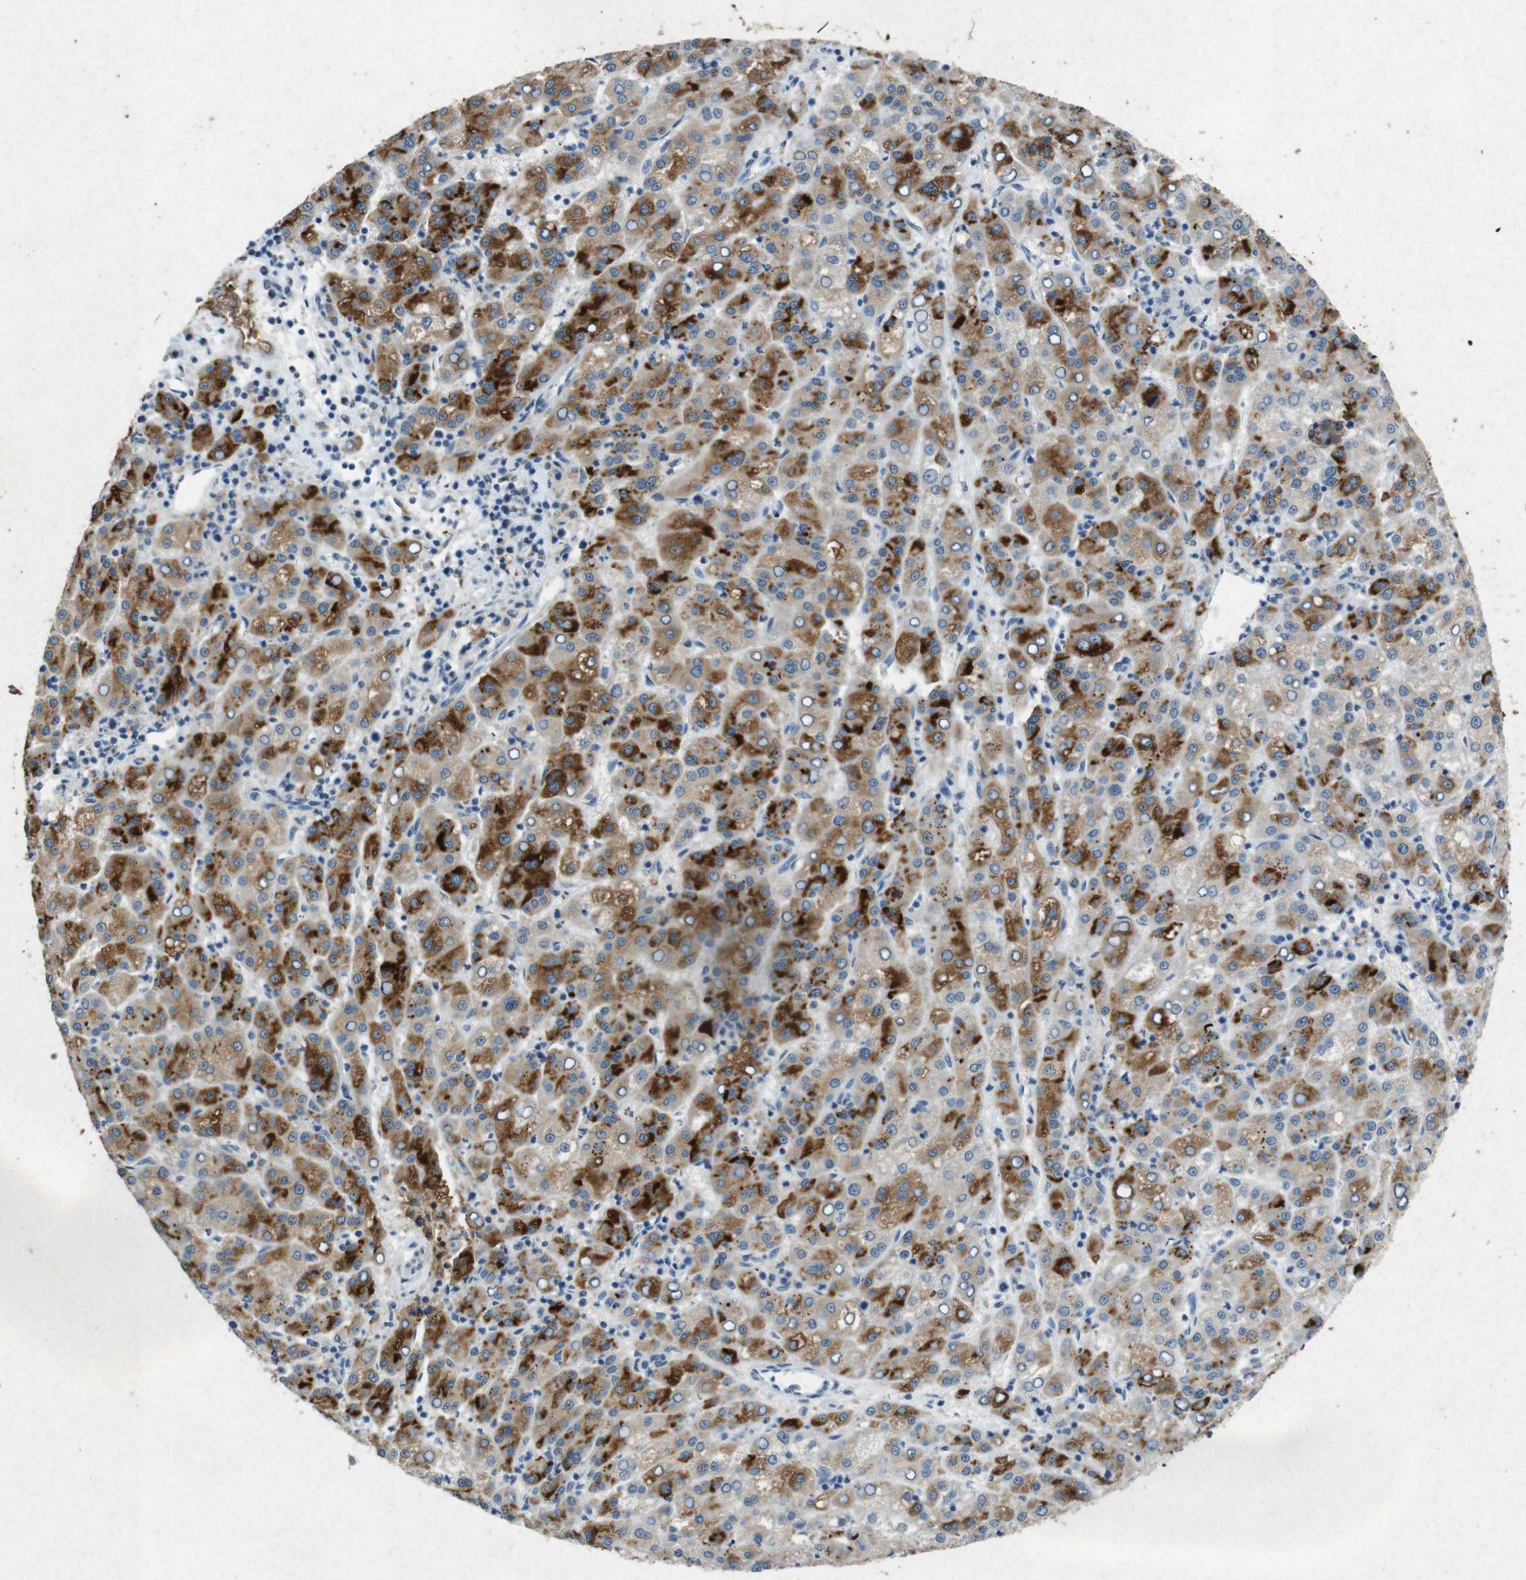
{"staining": {"intensity": "strong", "quantity": "25%-75%", "location": "cytoplasmic/membranous"}, "tissue": "liver cancer", "cell_type": "Tumor cells", "image_type": "cancer", "snomed": [{"axis": "morphology", "description": "Carcinoma, Hepatocellular, NOS"}, {"axis": "topography", "description": "Liver"}], "caption": "Liver cancer tissue reveals strong cytoplasmic/membranous expression in approximately 25%-75% of tumor cells, visualized by immunohistochemistry.", "gene": "STBD1", "patient": {"sex": "female", "age": 58}}